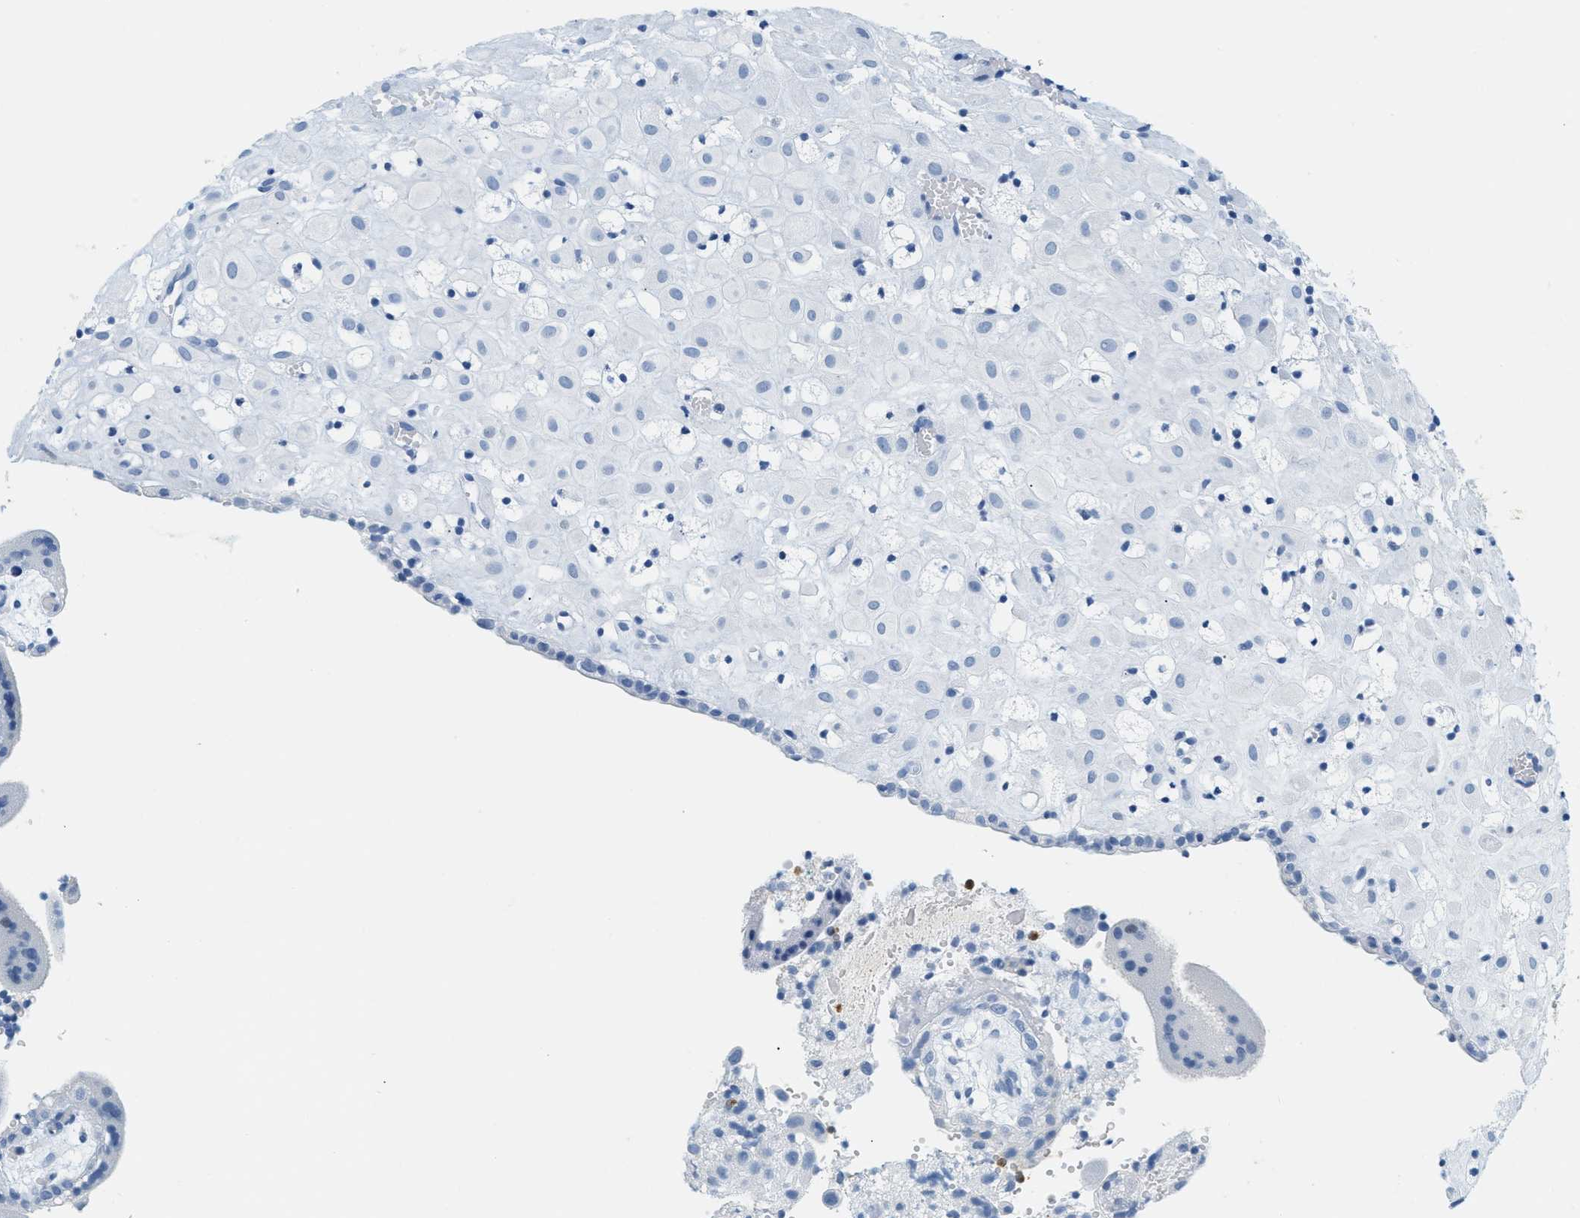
{"staining": {"intensity": "negative", "quantity": "none", "location": "none"}, "tissue": "placenta", "cell_type": "Decidual cells", "image_type": "normal", "snomed": [{"axis": "morphology", "description": "Normal tissue, NOS"}, {"axis": "topography", "description": "Placenta"}], "caption": "The immunohistochemistry histopathology image has no significant staining in decidual cells of placenta. Brightfield microscopy of immunohistochemistry (IHC) stained with DAB (3,3'-diaminobenzidine) (brown) and hematoxylin (blue), captured at high magnification.", "gene": "LCN2", "patient": {"sex": "female", "age": 18}}